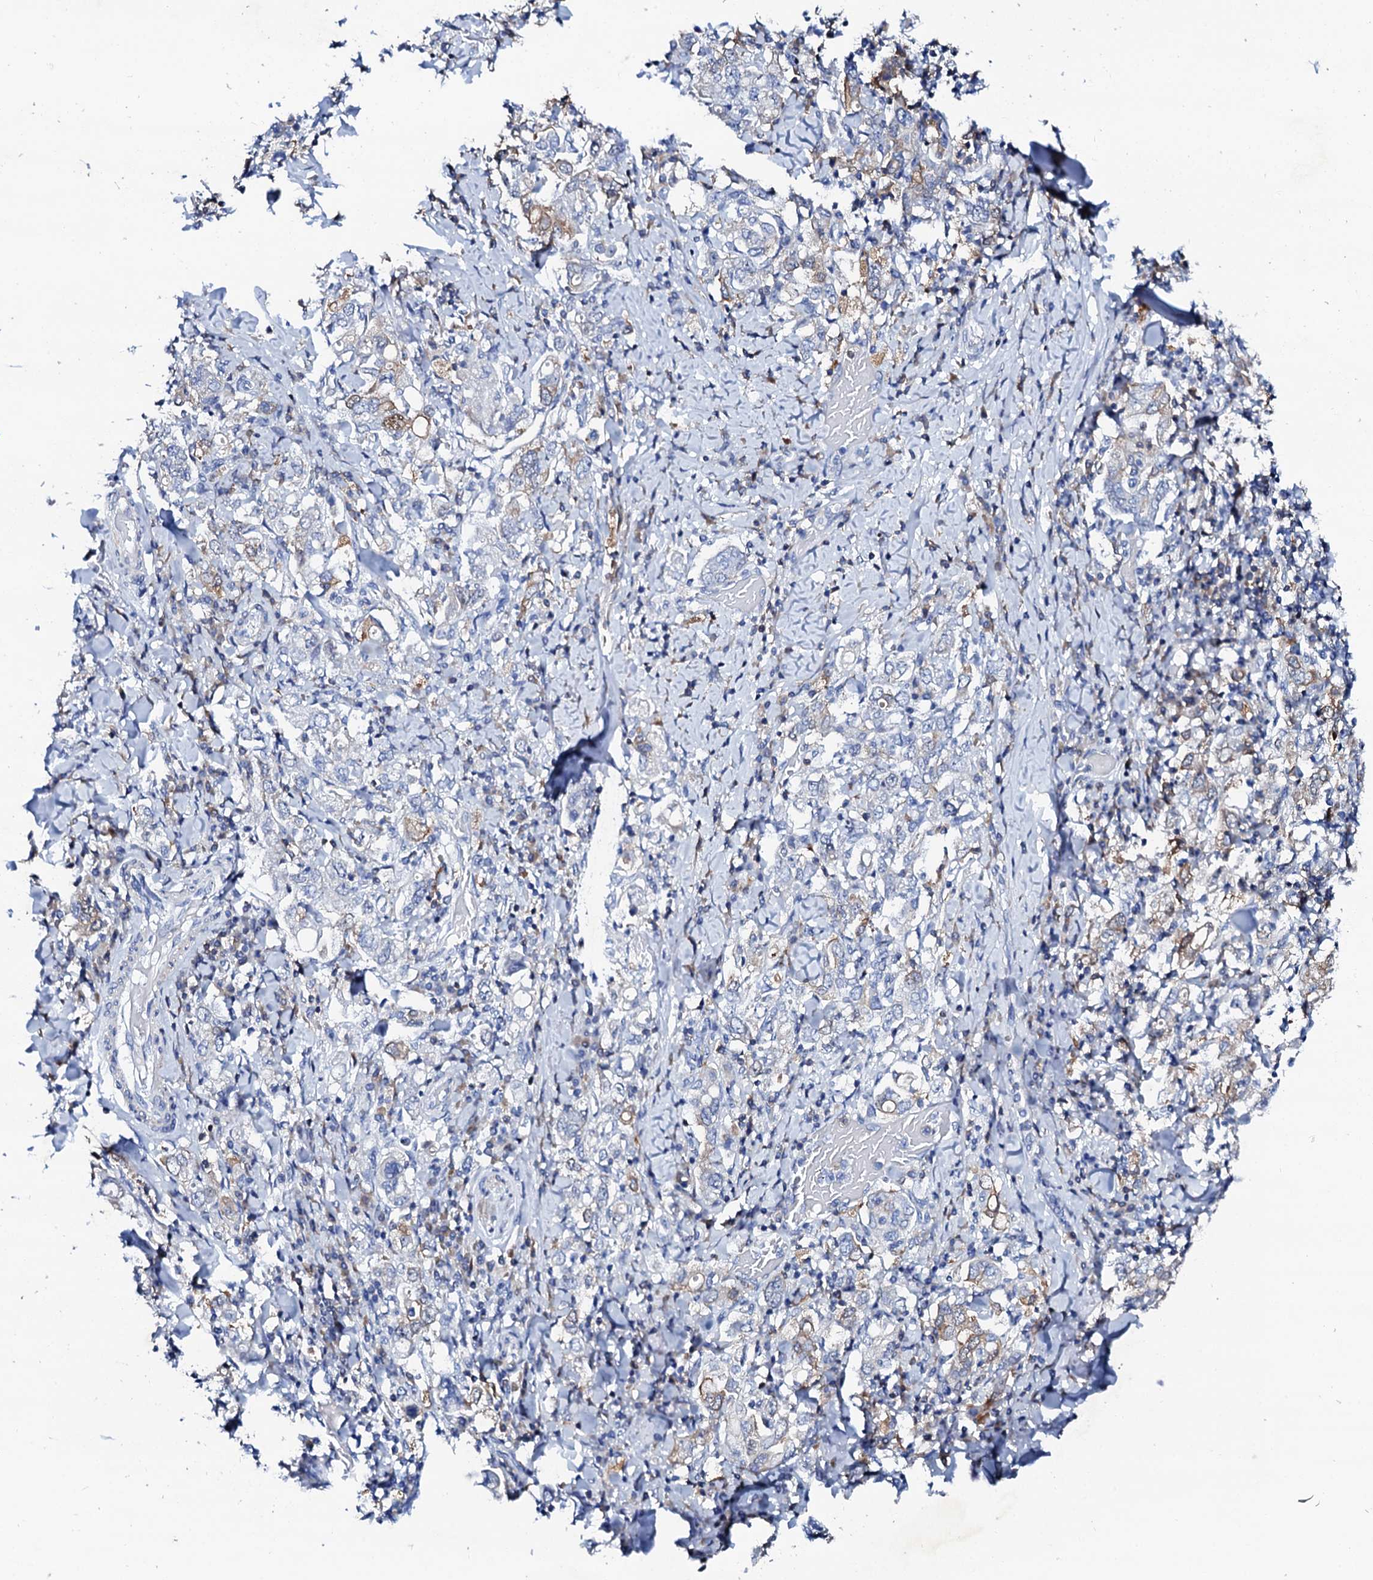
{"staining": {"intensity": "moderate", "quantity": "<25%", "location": "cytoplasmic/membranous"}, "tissue": "stomach cancer", "cell_type": "Tumor cells", "image_type": "cancer", "snomed": [{"axis": "morphology", "description": "Adenocarcinoma, NOS"}, {"axis": "topography", "description": "Stomach, upper"}], "caption": "Stomach cancer stained with a protein marker shows moderate staining in tumor cells.", "gene": "GLB1L3", "patient": {"sex": "male", "age": 62}}